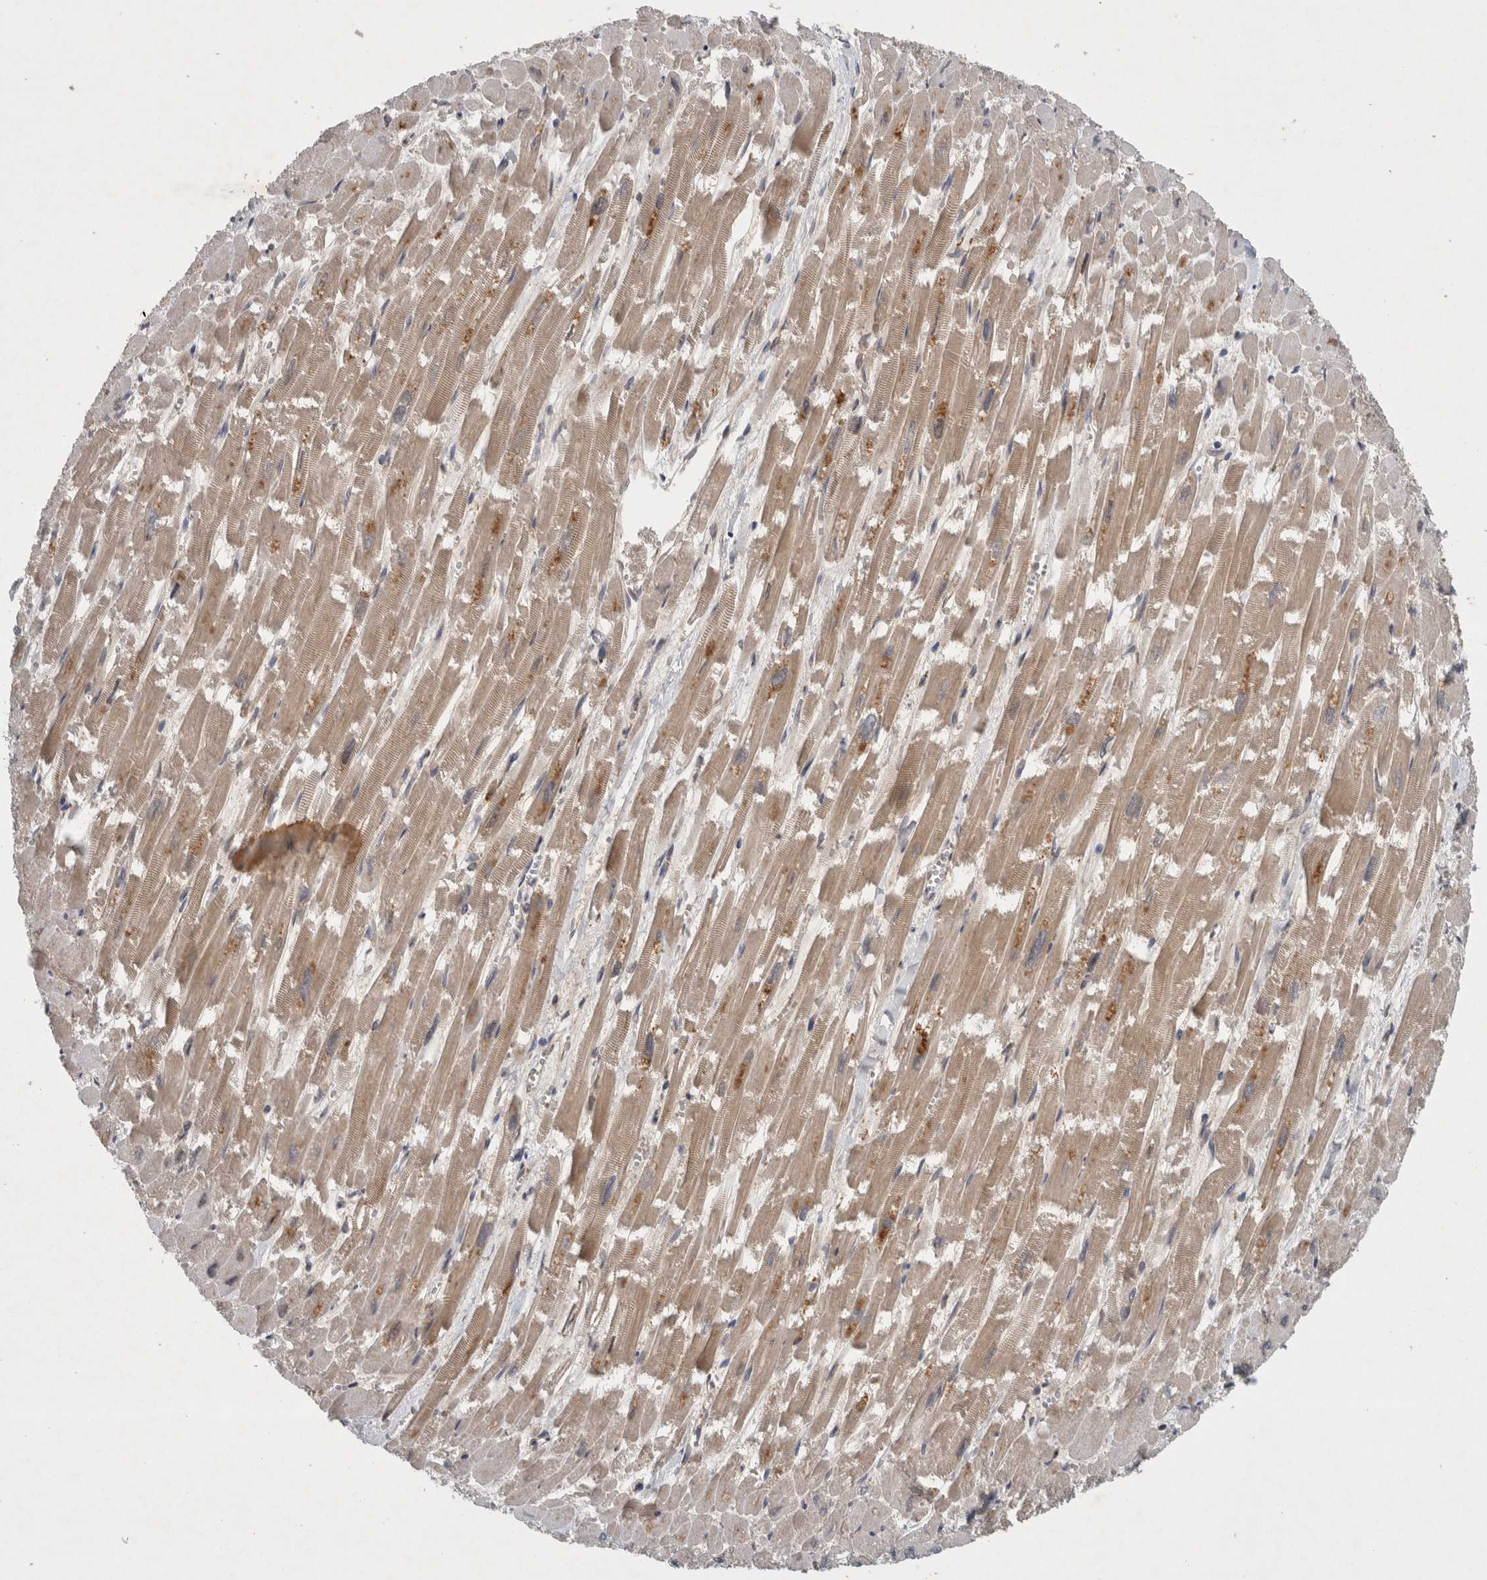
{"staining": {"intensity": "weak", "quantity": ">75%", "location": "cytoplasmic/membranous"}, "tissue": "heart muscle", "cell_type": "Cardiomyocytes", "image_type": "normal", "snomed": [{"axis": "morphology", "description": "Normal tissue, NOS"}, {"axis": "topography", "description": "Heart"}], "caption": "A high-resolution histopathology image shows immunohistochemistry staining of unremarkable heart muscle, which demonstrates weak cytoplasmic/membranous positivity in about >75% of cardiomyocytes. (Stains: DAB (3,3'-diaminobenzidine) in brown, nuclei in blue, Microscopy: brightfield microscopy at high magnification).", "gene": "PDCD2", "patient": {"sex": "male", "age": 54}}